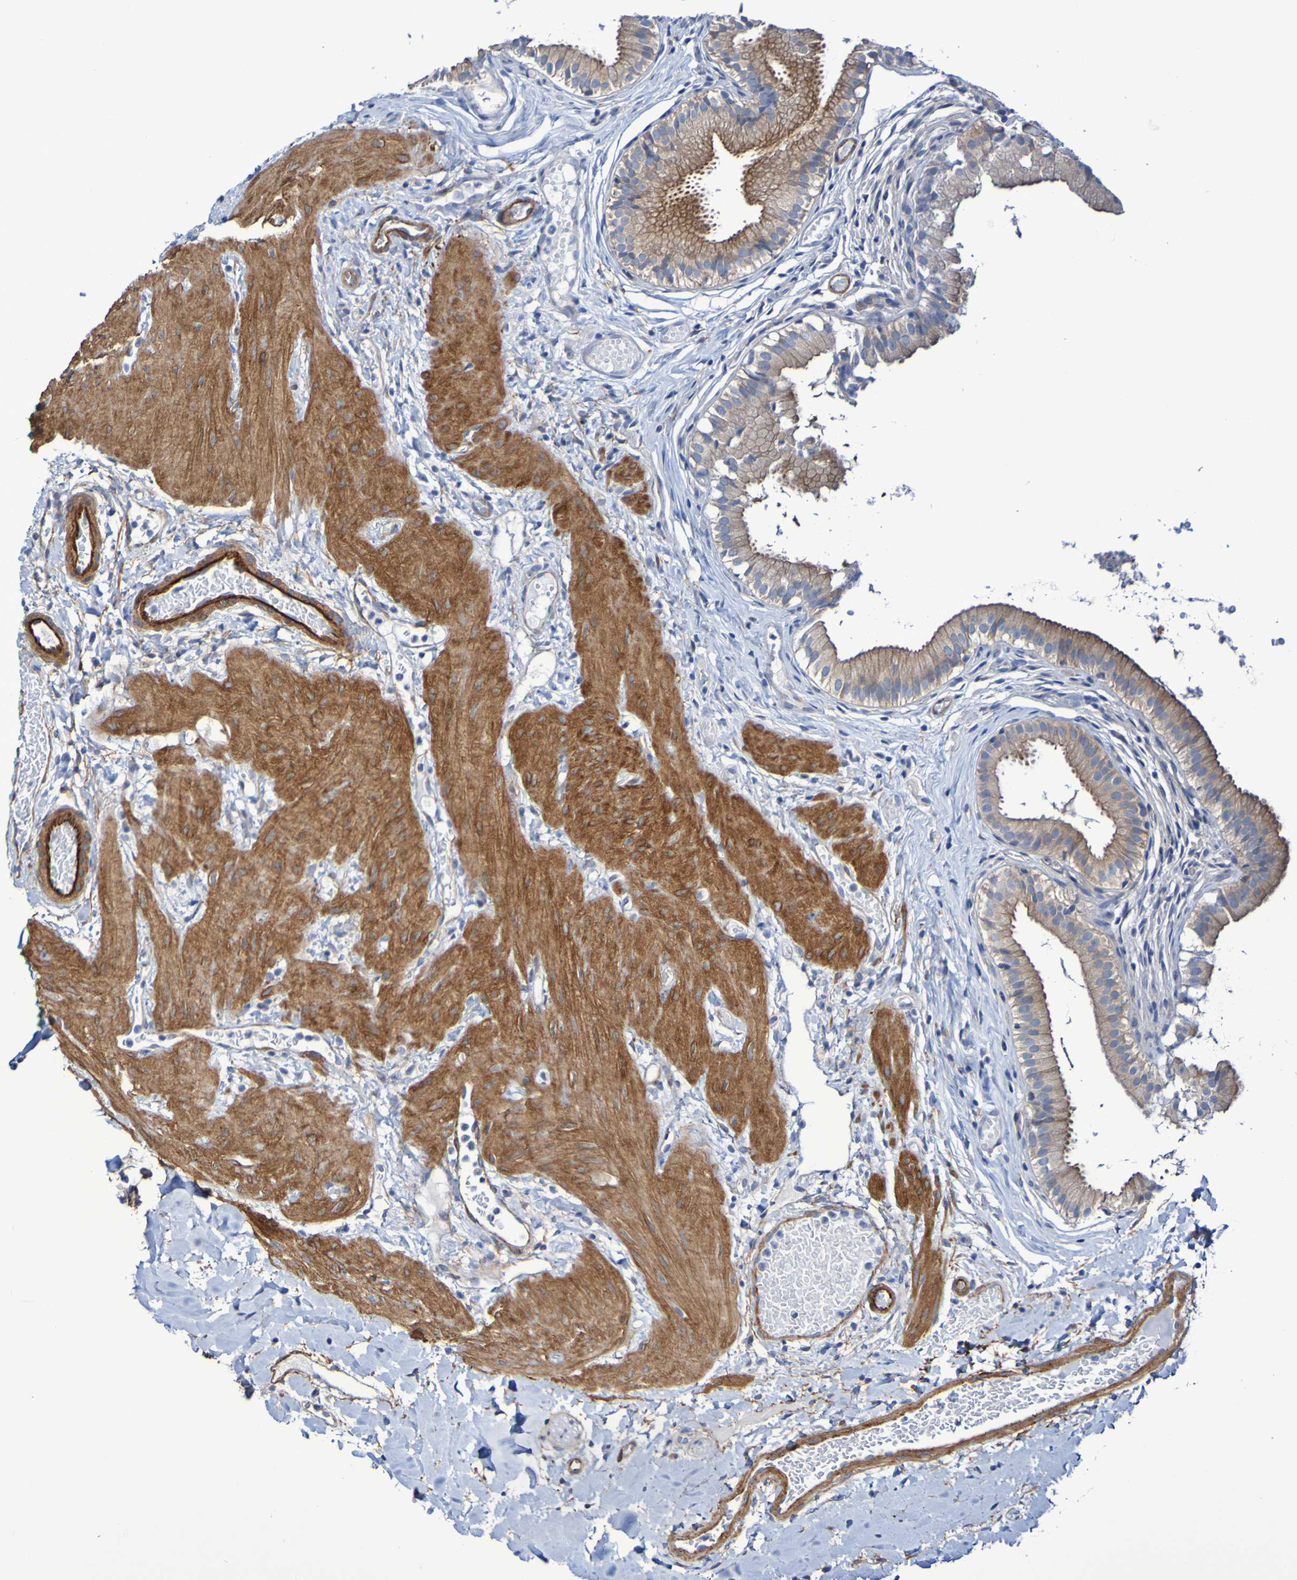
{"staining": {"intensity": "moderate", "quantity": ">75%", "location": "cytoplasmic/membranous"}, "tissue": "gallbladder", "cell_type": "Glandular cells", "image_type": "normal", "snomed": [{"axis": "morphology", "description": "Normal tissue, NOS"}, {"axis": "topography", "description": "Gallbladder"}], "caption": "High-power microscopy captured an immunohistochemistry (IHC) image of benign gallbladder, revealing moderate cytoplasmic/membranous staining in approximately >75% of glandular cells. (Stains: DAB in brown, nuclei in blue, Microscopy: brightfield microscopy at high magnification).", "gene": "LPP", "patient": {"sex": "female", "age": 26}}